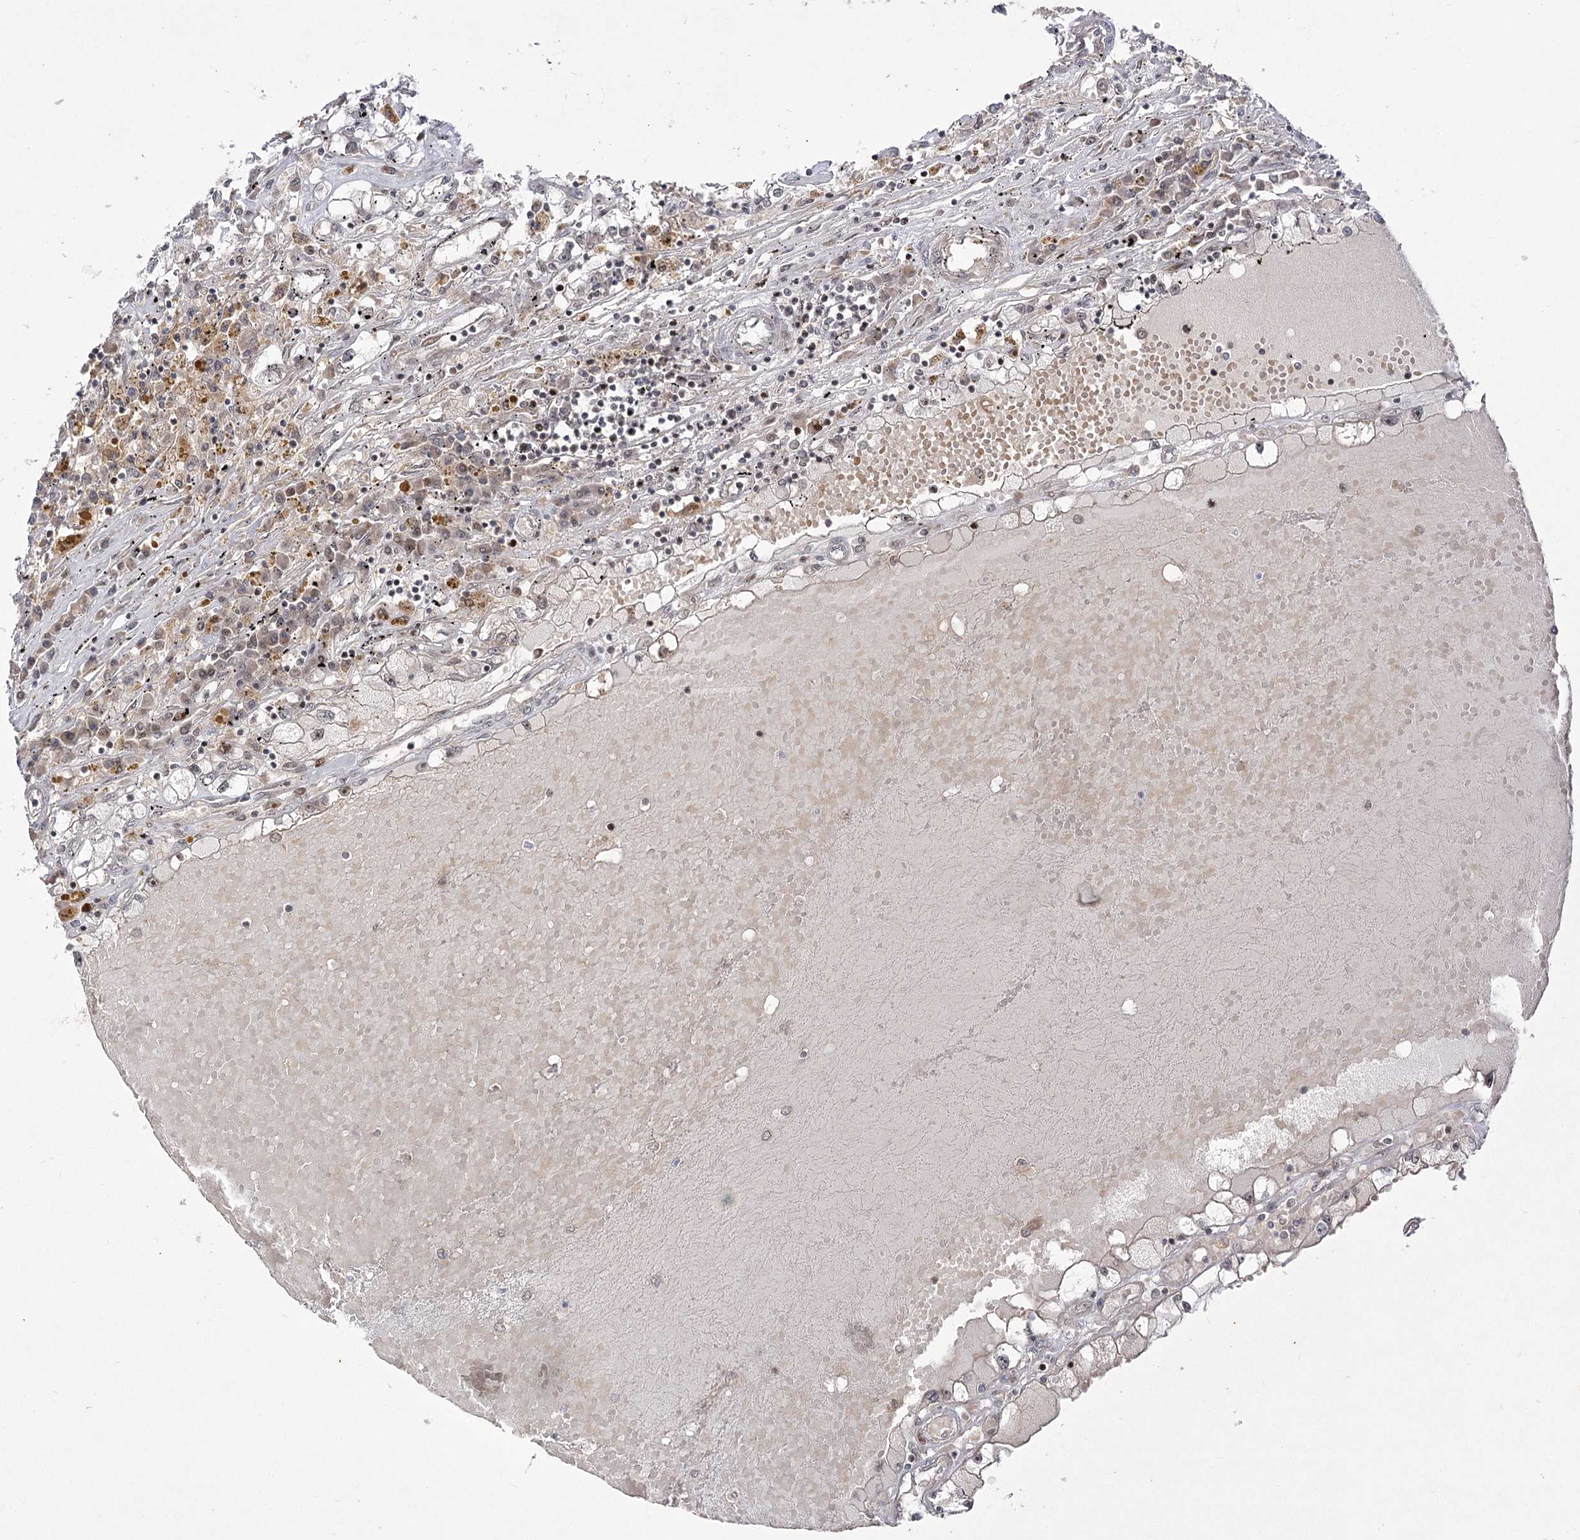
{"staining": {"intensity": "negative", "quantity": "none", "location": "none"}, "tissue": "renal cancer", "cell_type": "Tumor cells", "image_type": "cancer", "snomed": [{"axis": "morphology", "description": "Adenocarcinoma, NOS"}, {"axis": "topography", "description": "Kidney"}], "caption": "Tumor cells show no significant protein expression in renal cancer. (DAB immunohistochemistry (IHC) visualized using brightfield microscopy, high magnification).", "gene": "HELQ", "patient": {"sex": "male", "age": 56}}